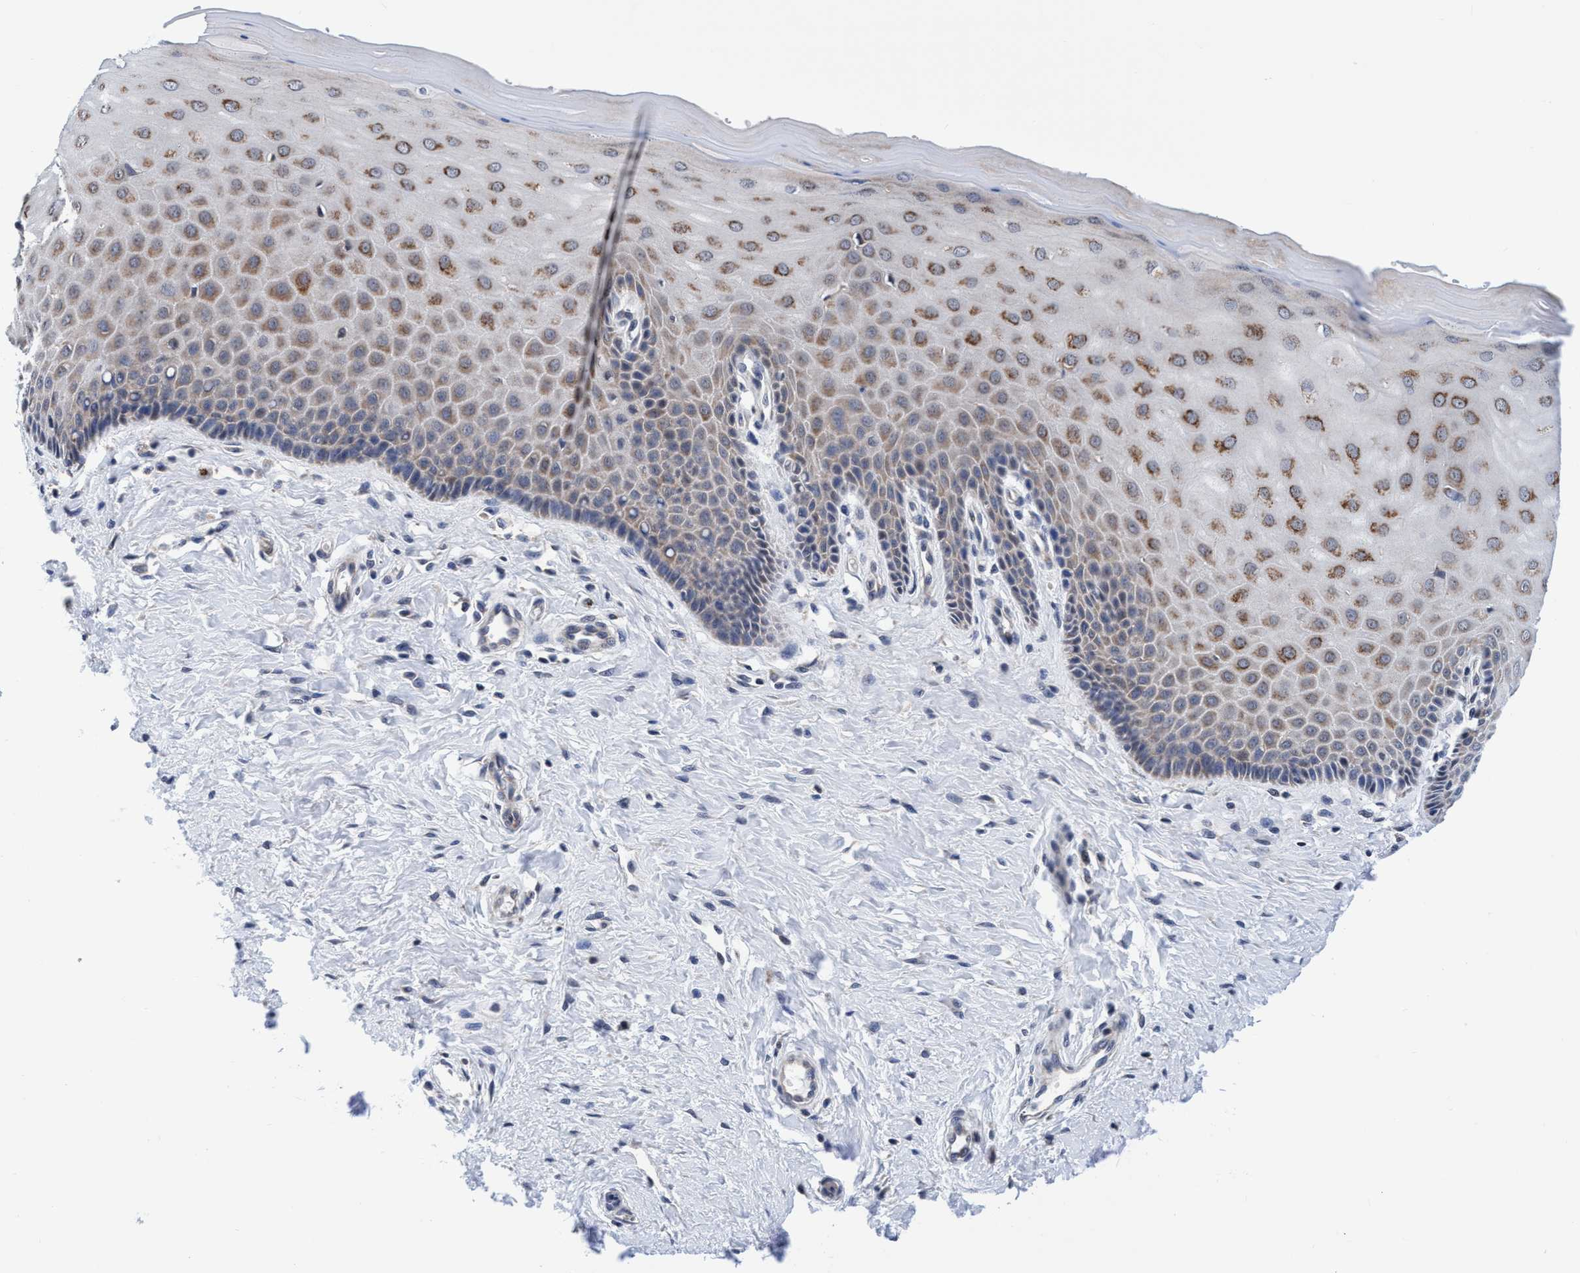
{"staining": {"intensity": "moderate", "quantity": "25%-75%", "location": "cytoplasmic/membranous"}, "tissue": "cervix", "cell_type": "Glandular cells", "image_type": "normal", "snomed": [{"axis": "morphology", "description": "Normal tissue, NOS"}, {"axis": "topography", "description": "Cervix"}], "caption": "Immunohistochemistry (IHC) micrograph of benign cervix: cervix stained using IHC demonstrates medium levels of moderate protein expression localized specifically in the cytoplasmic/membranous of glandular cells, appearing as a cytoplasmic/membranous brown color.", "gene": "AGAP2", "patient": {"sex": "female", "age": 55}}